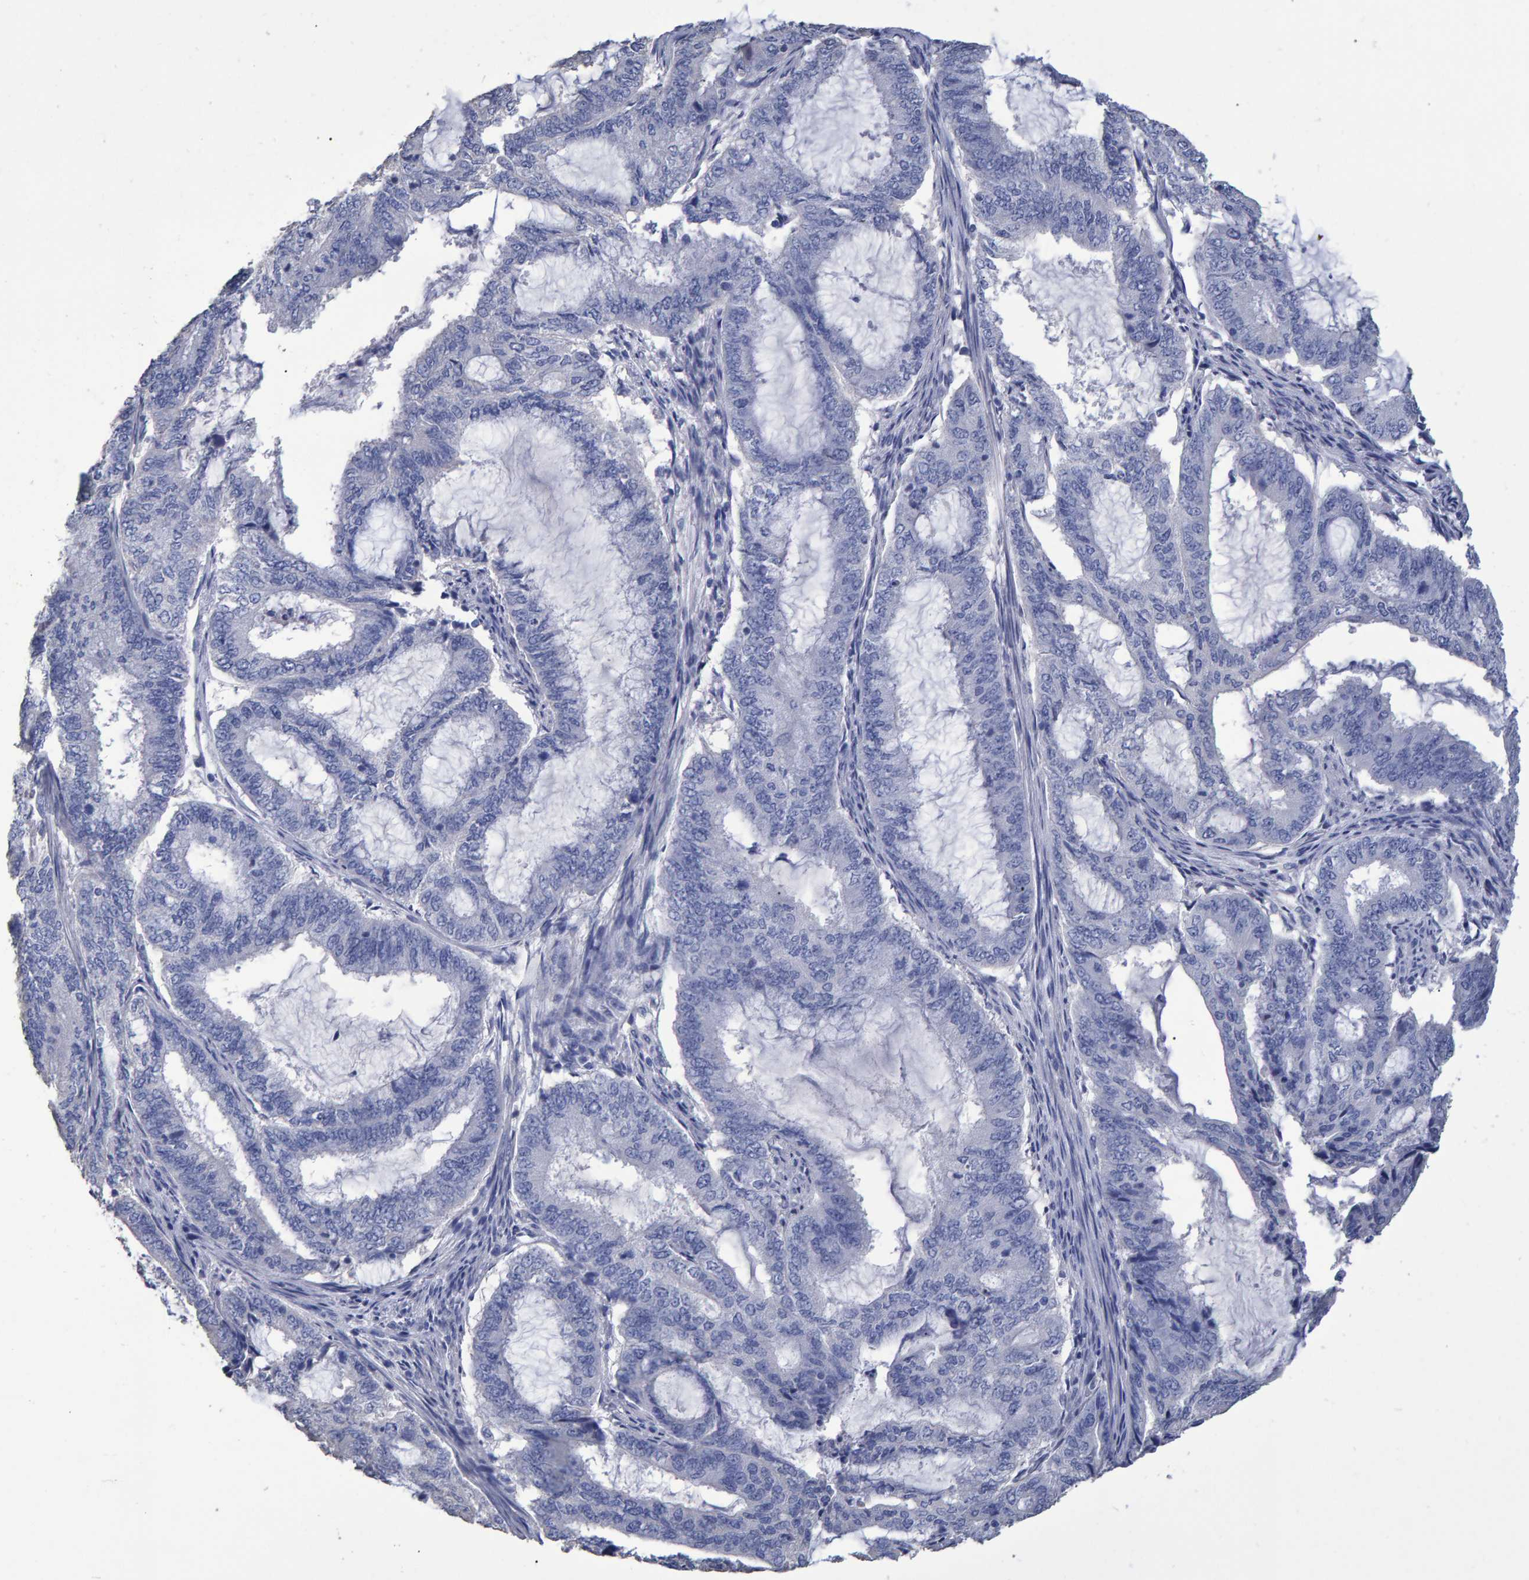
{"staining": {"intensity": "negative", "quantity": "none", "location": "none"}, "tissue": "endometrial cancer", "cell_type": "Tumor cells", "image_type": "cancer", "snomed": [{"axis": "morphology", "description": "Adenocarcinoma, NOS"}, {"axis": "topography", "description": "Endometrium"}], "caption": "Histopathology image shows no significant protein staining in tumor cells of adenocarcinoma (endometrial). (Stains: DAB immunohistochemistry with hematoxylin counter stain, Microscopy: brightfield microscopy at high magnification).", "gene": "HEMGN", "patient": {"sex": "female", "age": 51}}